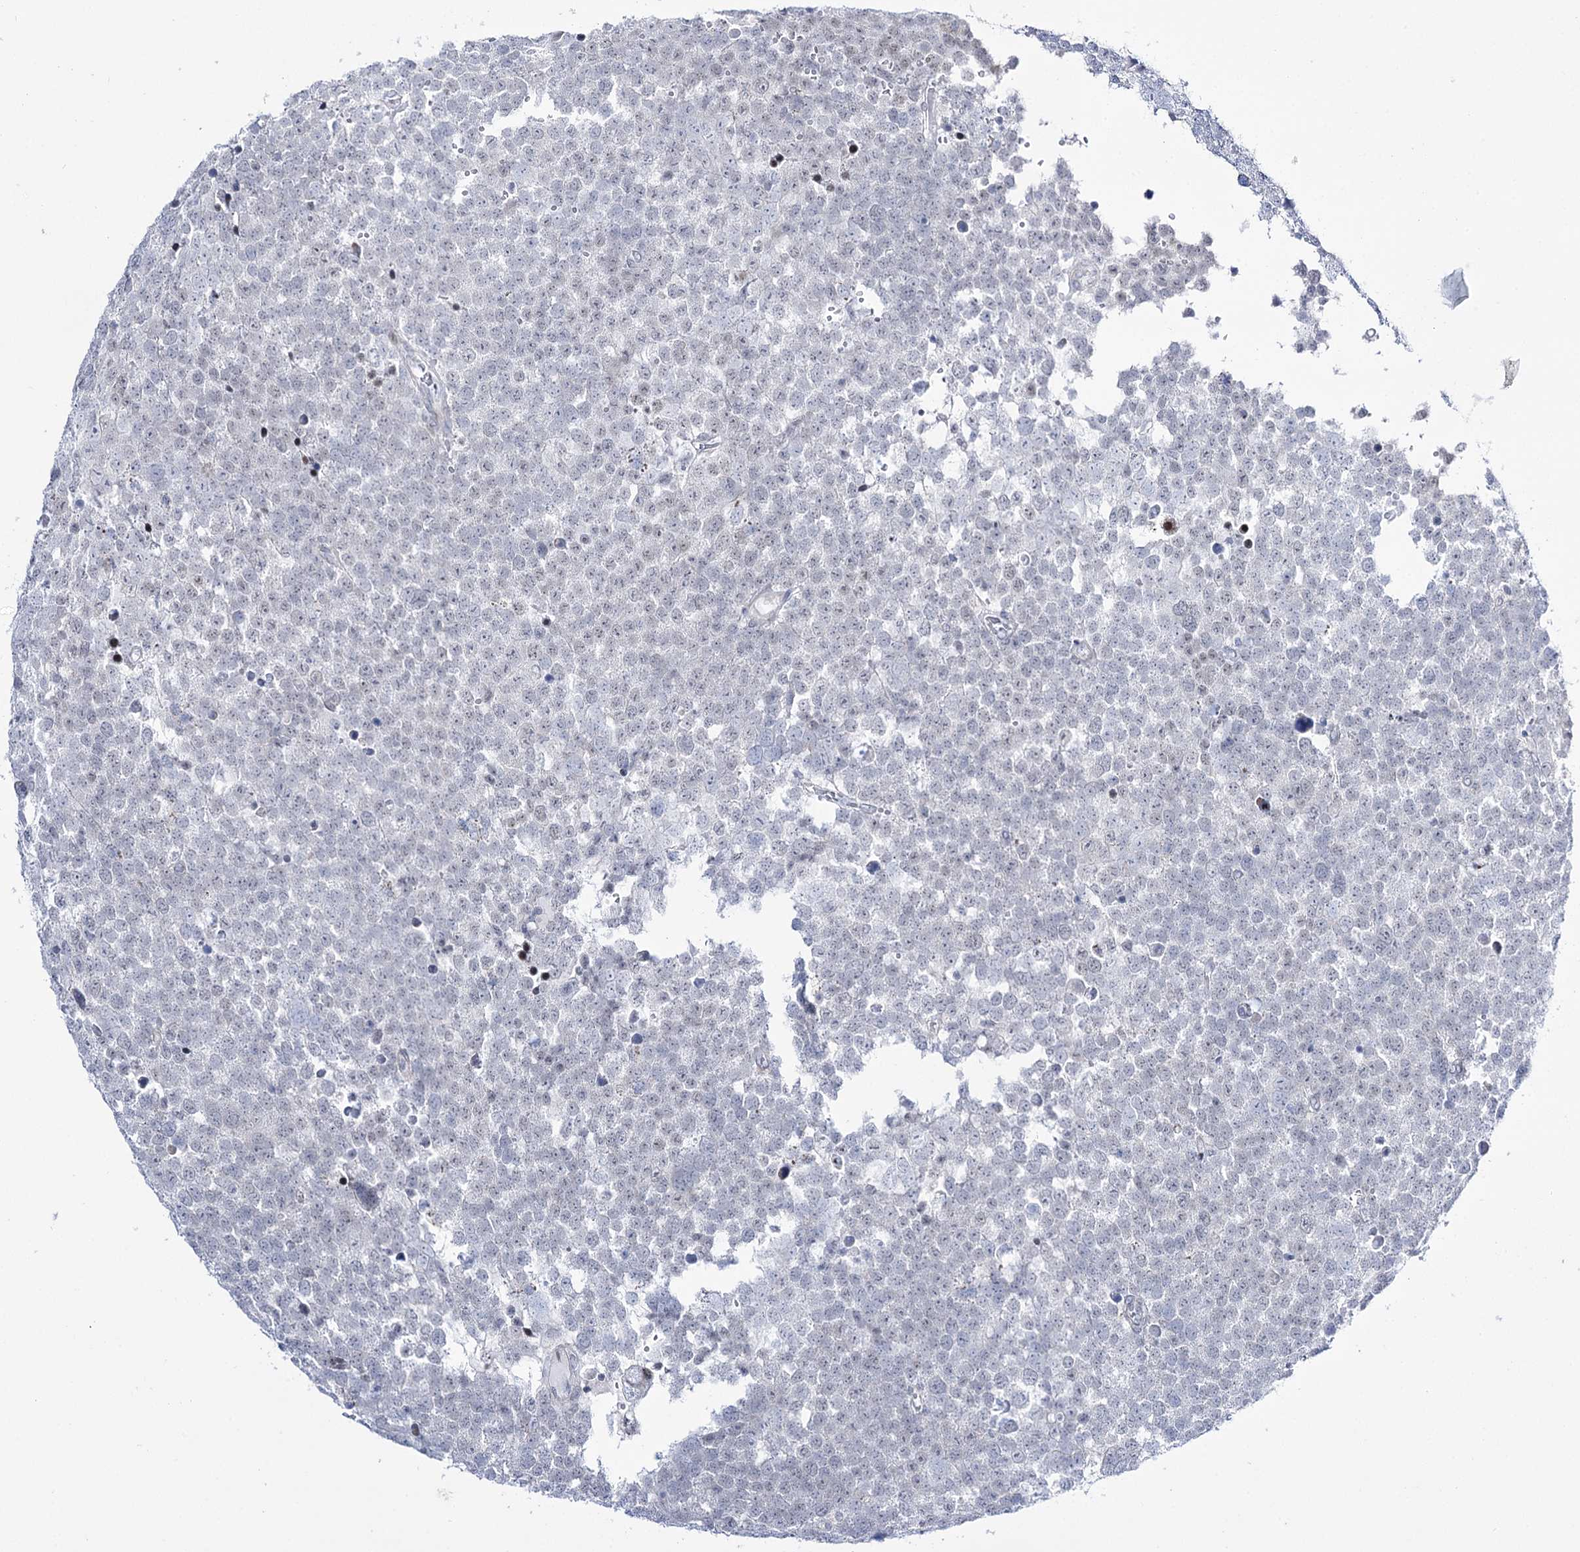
{"staining": {"intensity": "negative", "quantity": "none", "location": "none"}, "tissue": "testis cancer", "cell_type": "Tumor cells", "image_type": "cancer", "snomed": [{"axis": "morphology", "description": "Seminoma, NOS"}, {"axis": "topography", "description": "Testis"}], "caption": "Micrograph shows no significant protein expression in tumor cells of testis cancer (seminoma).", "gene": "RBM15B", "patient": {"sex": "male", "age": 71}}